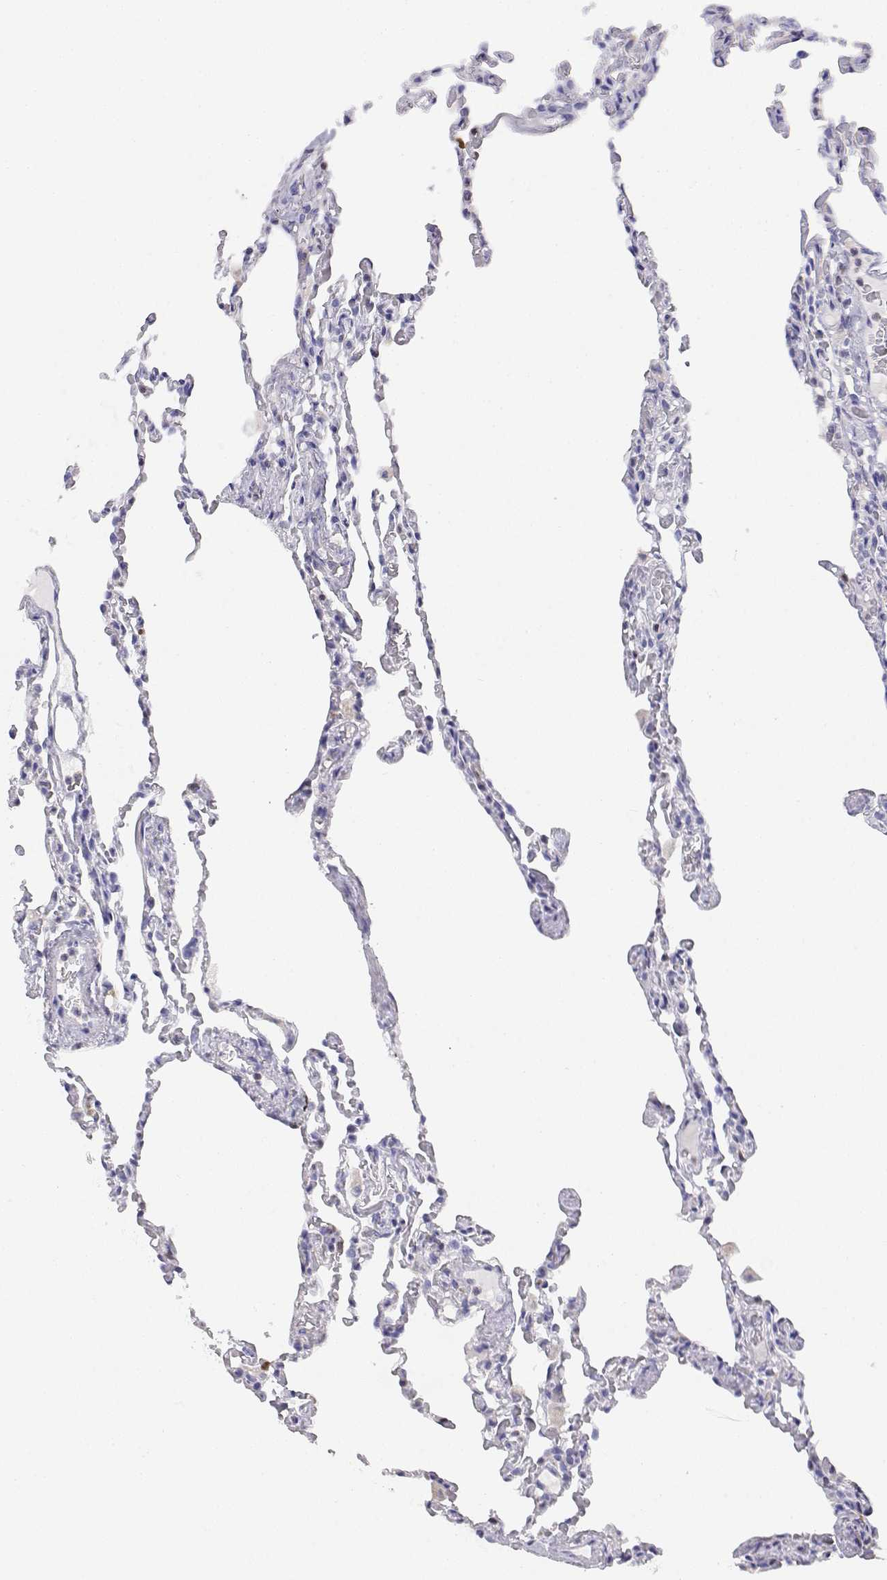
{"staining": {"intensity": "negative", "quantity": "none", "location": "none"}, "tissue": "lung", "cell_type": "Alveolar cells", "image_type": "normal", "snomed": [{"axis": "morphology", "description": "Normal tissue, NOS"}, {"axis": "topography", "description": "Lung"}], "caption": "High magnification brightfield microscopy of benign lung stained with DAB (brown) and counterstained with hematoxylin (blue): alveolar cells show no significant expression. Brightfield microscopy of immunohistochemistry stained with DAB (brown) and hematoxylin (blue), captured at high magnification.", "gene": "ADA", "patient": {"sex": "female", "age": 43}}